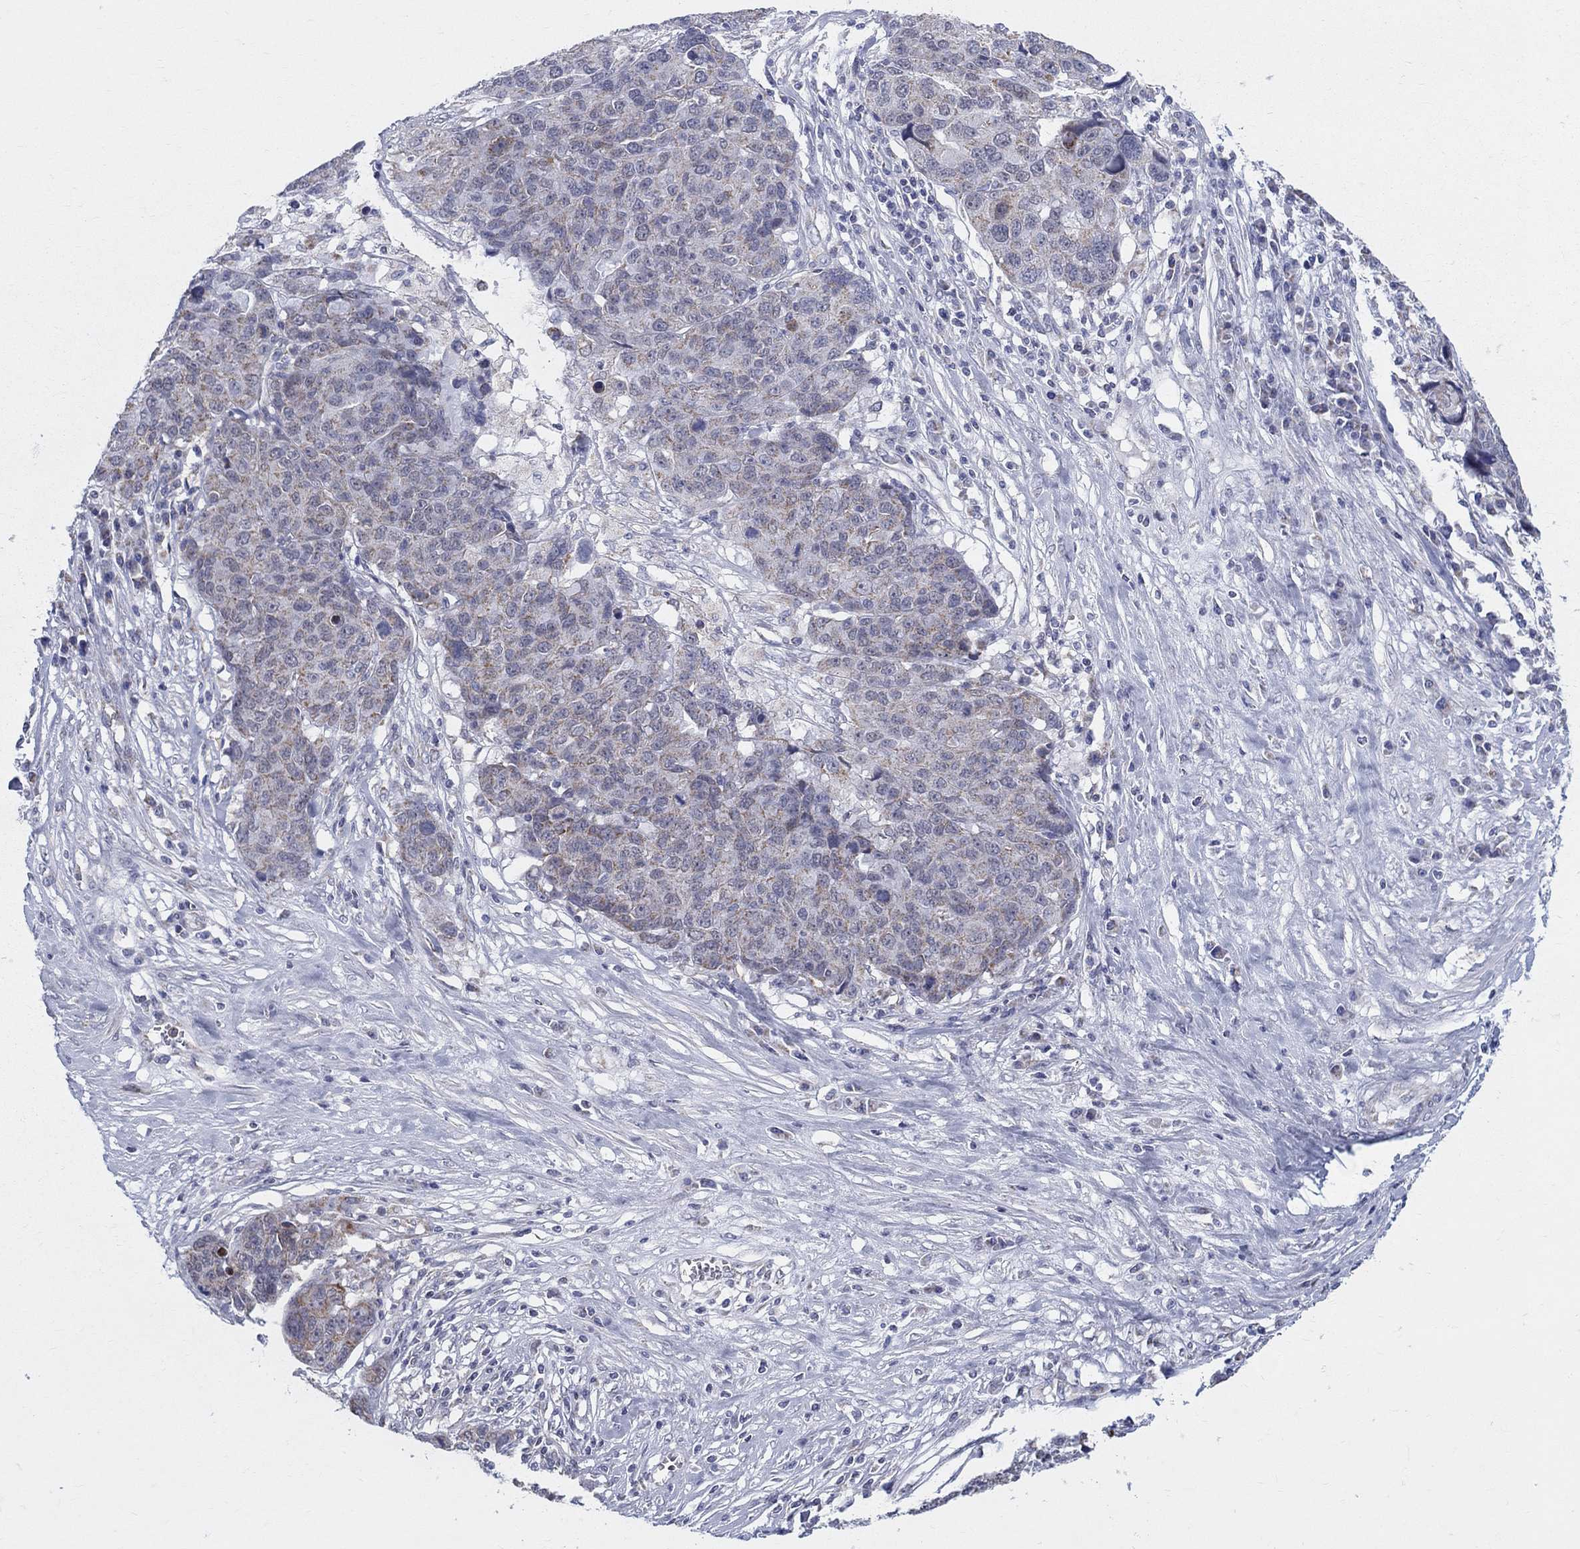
{"staining": {"intensity": "moderate", "quantity": "<25%", "location": "cytoplasmic/membranous"}, "tissue": "ovarian cancer", "cell_type": "Tumor cells", "image_type": "cancer", "snomed": [{"axis": "morphology", "description": "Cystadenocarcinoma, serous, NOS"}, {"axis": "topography", "description": "Ovary"}], "caption": "Ovarian serous cystadenocarcinoma stained with a protein marker shows moderate staining in tumor cells.", "gene": "KISS1R", "patient": {"sex": "female", "age": 87}}